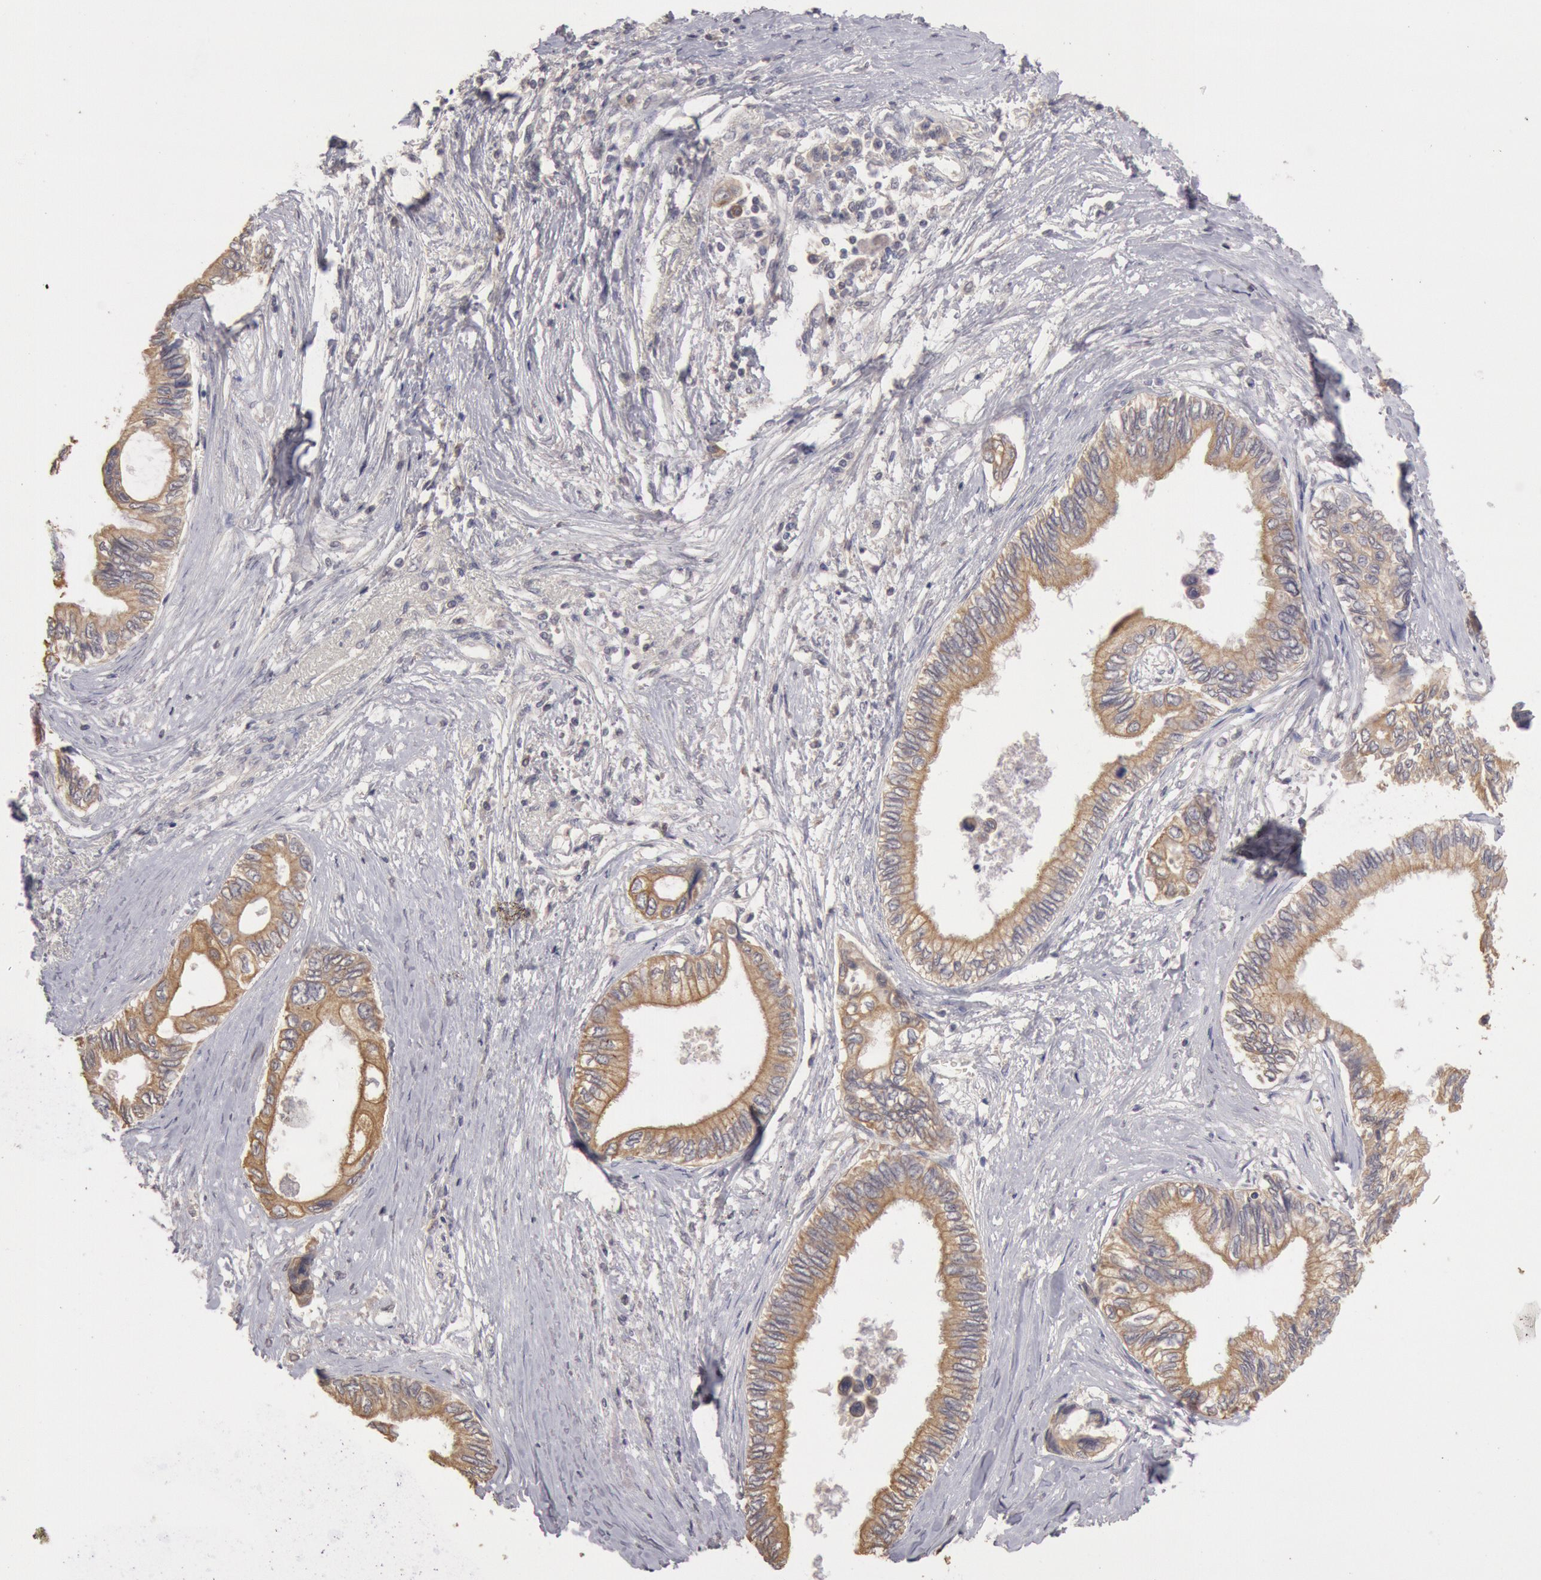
{"staining": {"intensity": "moderate", "quantity": ">75%", "location": "cytoplasmic/membranous"}, "tissue": "pancreatic cancer", "cell_type": "Tumor cells", "image_type": "cancer", "snomed": [{"axis": "morphology", "description": "Adenocarcinoma, NOS"}, {"axis": "topography", "description": "Pancreas"}], "caption": "Human adenocarcinoma (pancreatic) stained with a protein marker displays moderate staining in tumor cells.", "gene": "ZFP36L1", "patient": {"sex": "female", "age": 66}}